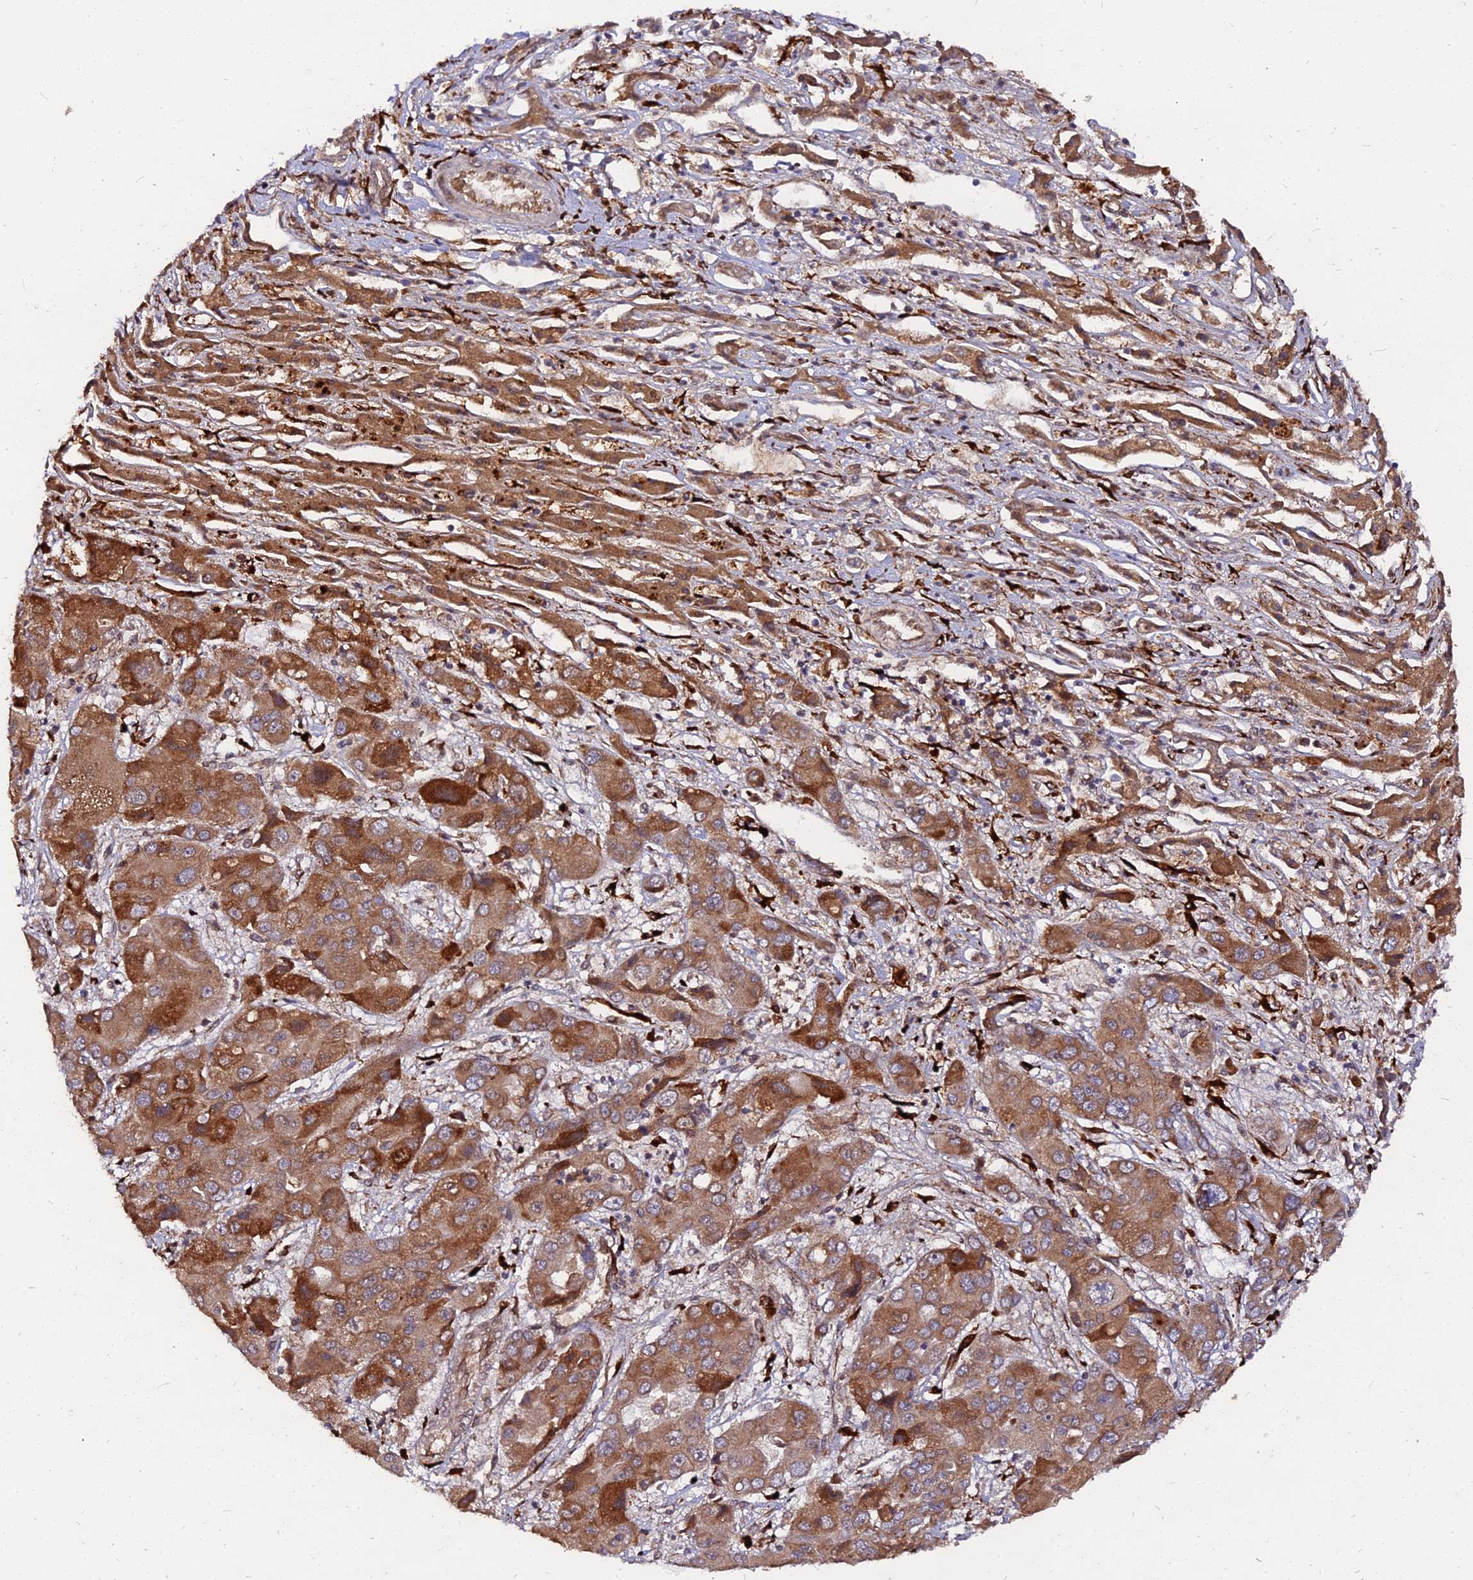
{"staining": {"intensity": "moderate", "quantity": ">75%", "location": "cytoplasmic/membranous"}, "tissue": "liver cancer", "cell_type": "Tumor cells", "image_type": "cancer", "snomed": [{"axis": "morphology", "description": "Cholangiocarcinoma"}, {"axis": "topography", "description": "Liver"}], "caption": "A medium amount of moderate cytoplasmic/membranous expression is identified in about >75% of tumor cells in liver cancer tissue.", "gene": "PDE4D", "patient": {"sex": "male", "age": 67}}